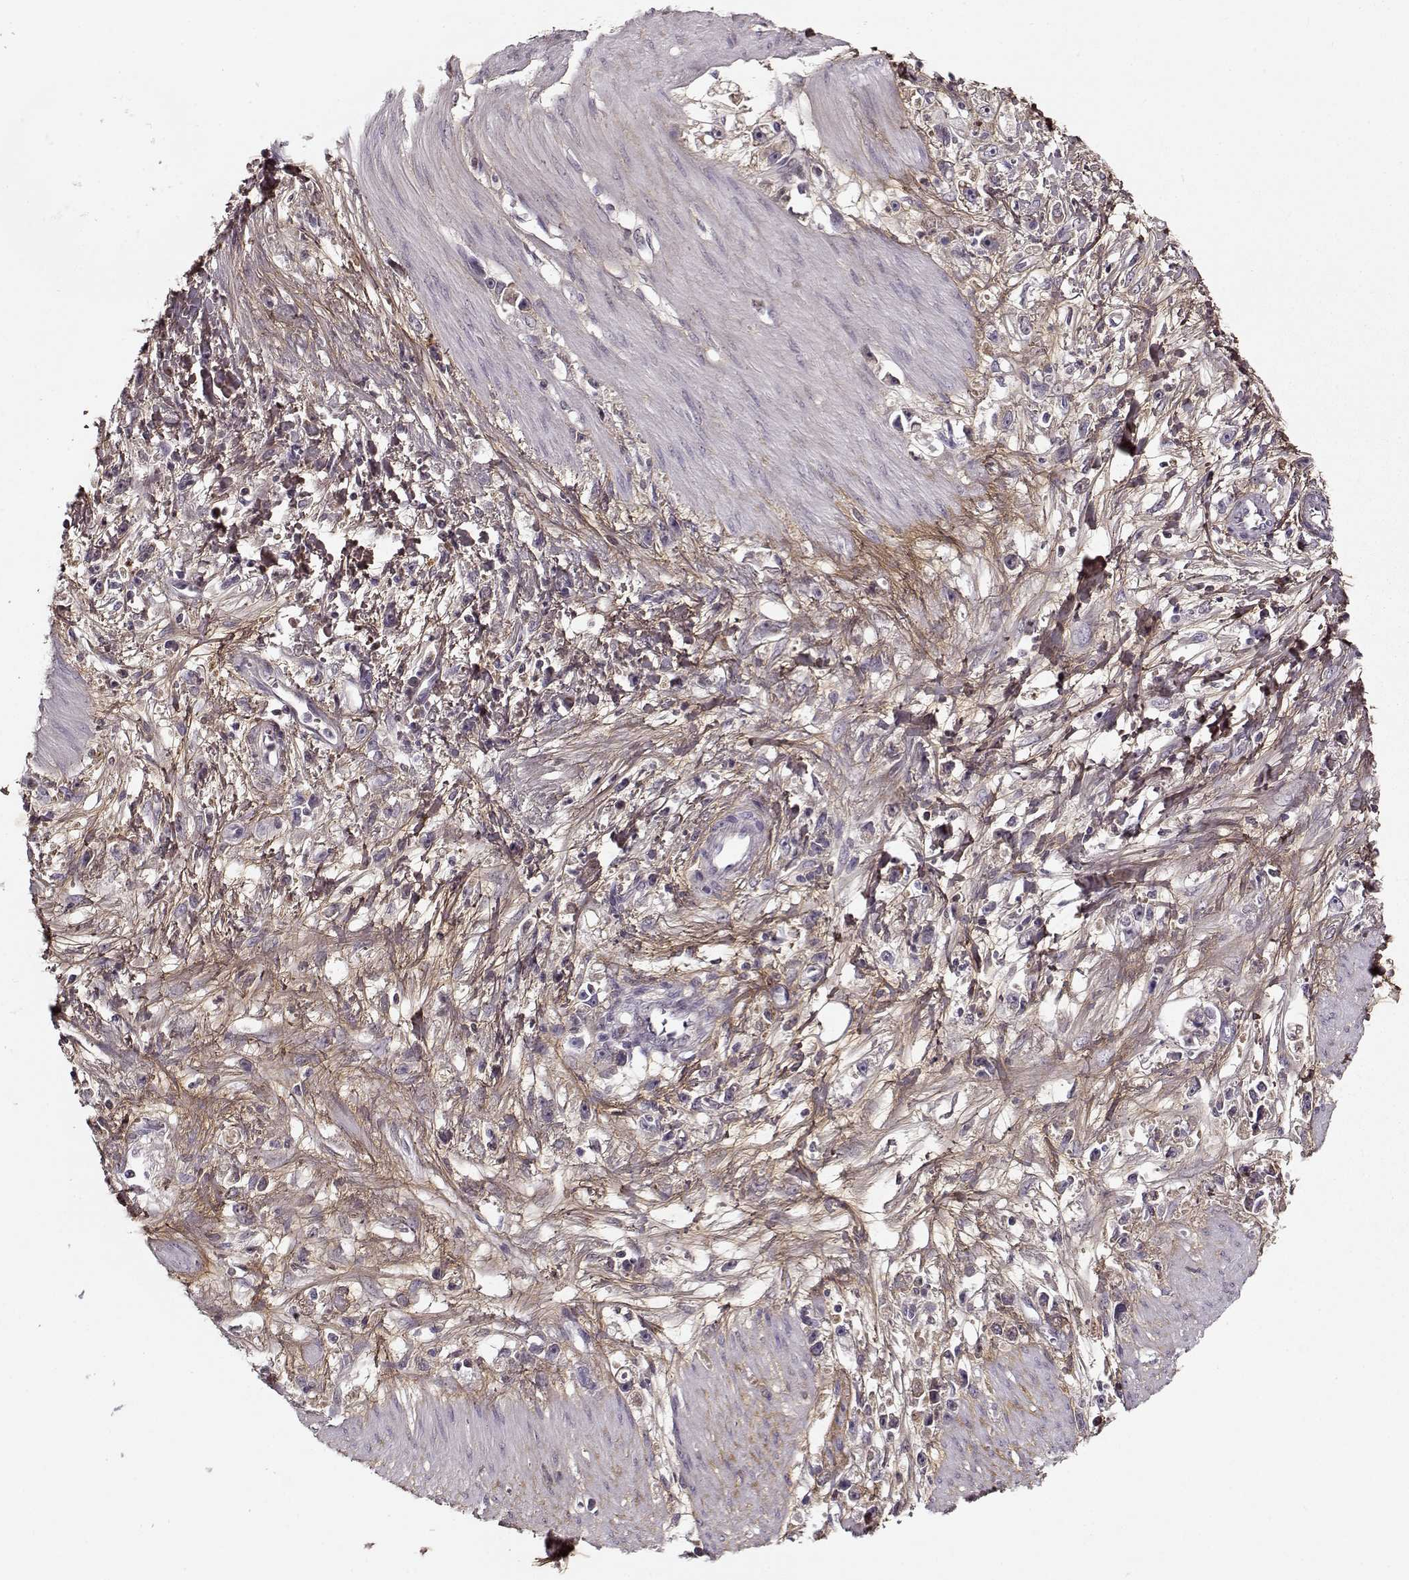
{"staining": {"intensity": "negative", "quantity": "none", "location": "none"}, "tissue": "stomach cancer", "cell_type": "Tumor cells", "image_type": "cancer", "snomed": [{"axis": "morphology", "description": "Adenocarcinoma, NOS"}, {"axis": "topography", "description": "Stomach"}], "caption": "There is no significant staining in tumor cells of stomach adenocarcinoma.", "gene": "LUM", "patient": {"sex": "female", "age": 59}}